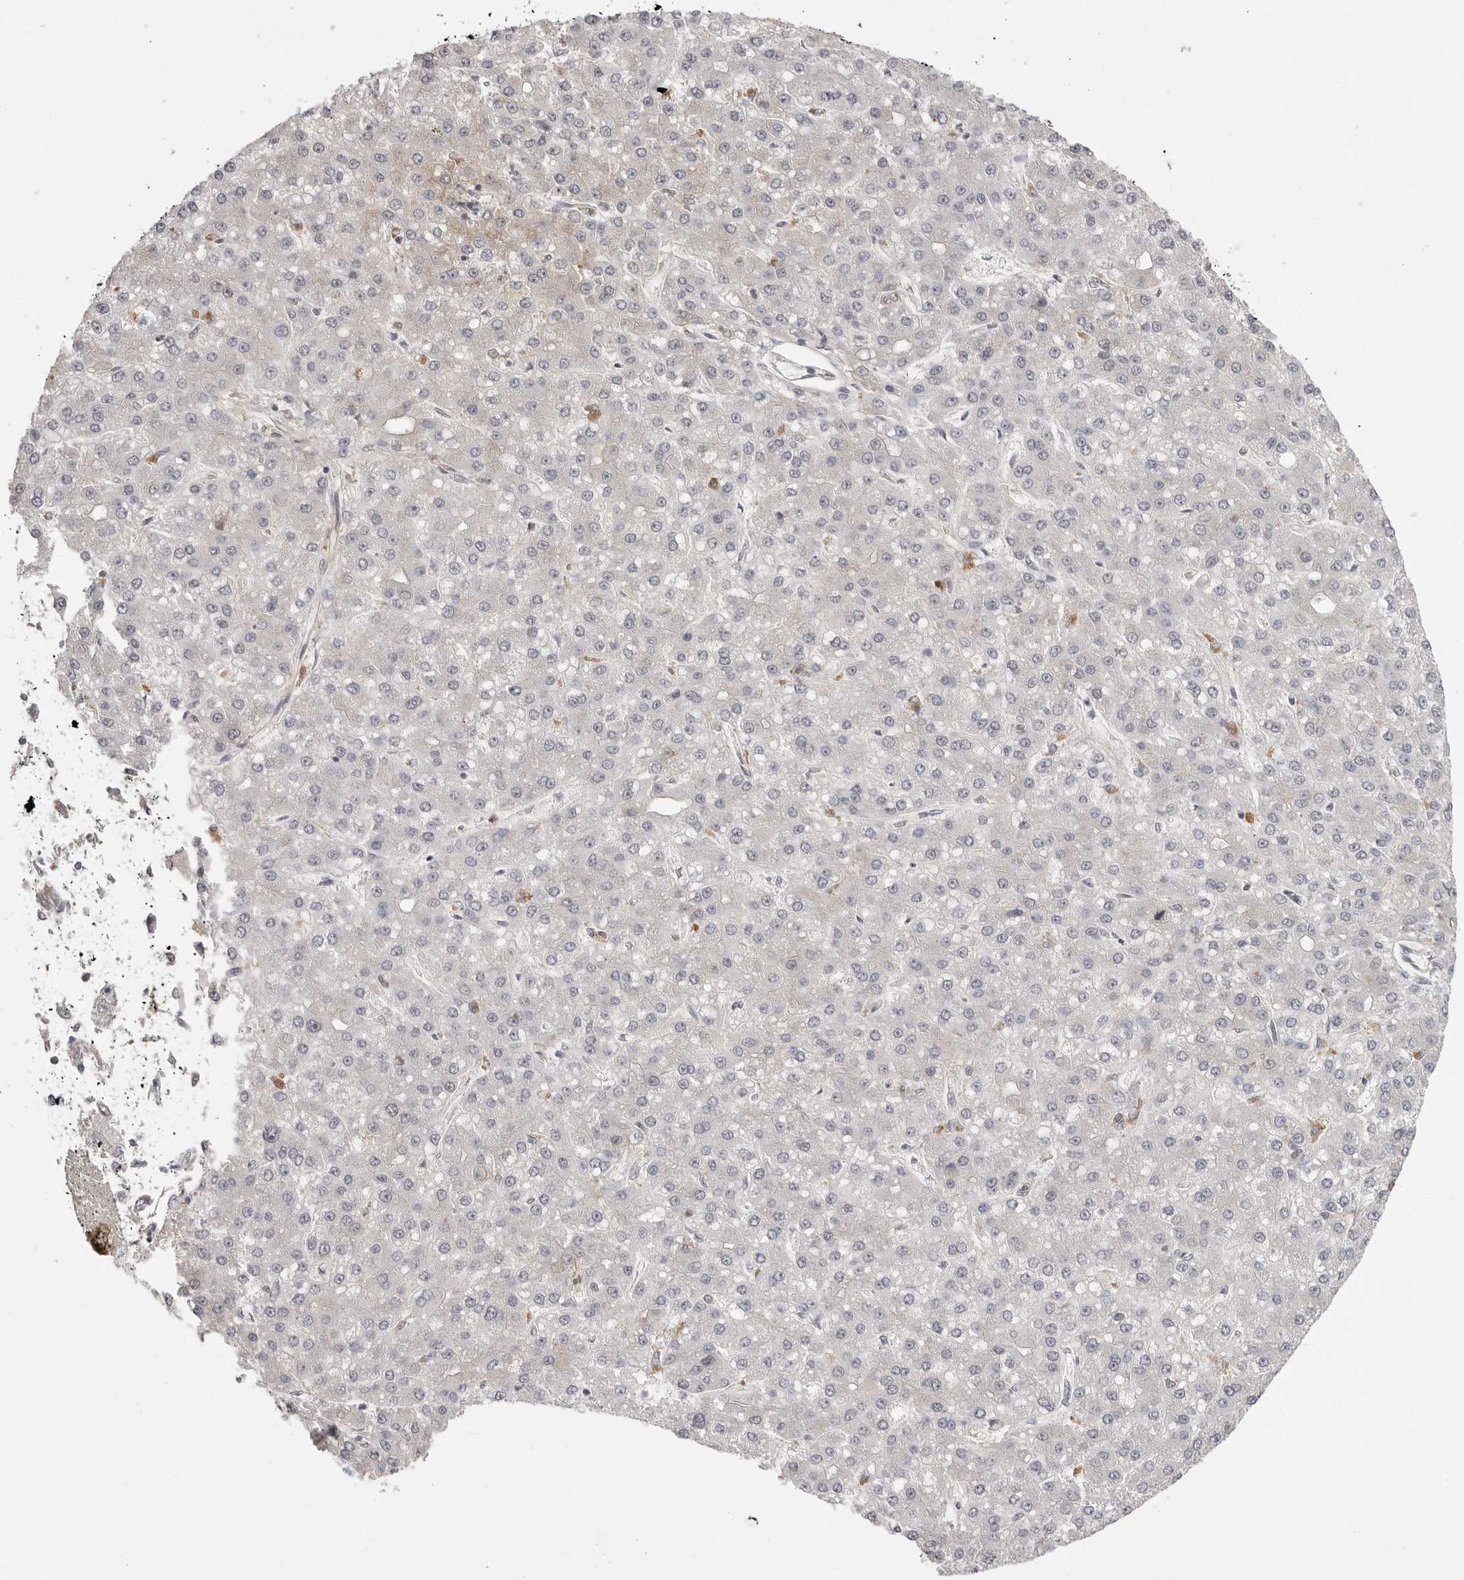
{"staining": {"intensity": "weak", "quantity": "<25%", "location": "cytoplasmic/membranous"}, "tissue": "liver cancer", "cell_type": "Tumor cells", "image_type": "cancer", "snomed": [{"axis": "morphology", "description": "Carcinoma, Hepatocellular, NOS"}, {"axis": "topography", "description": "Liver"}], "caption": "The photomicrograph exhibits no significant staining in tumor cells of liver cancer (hepatocellular carcinoma).", "gene": "IFNGR1", "patient": {"sex": "male", "age": 67}}